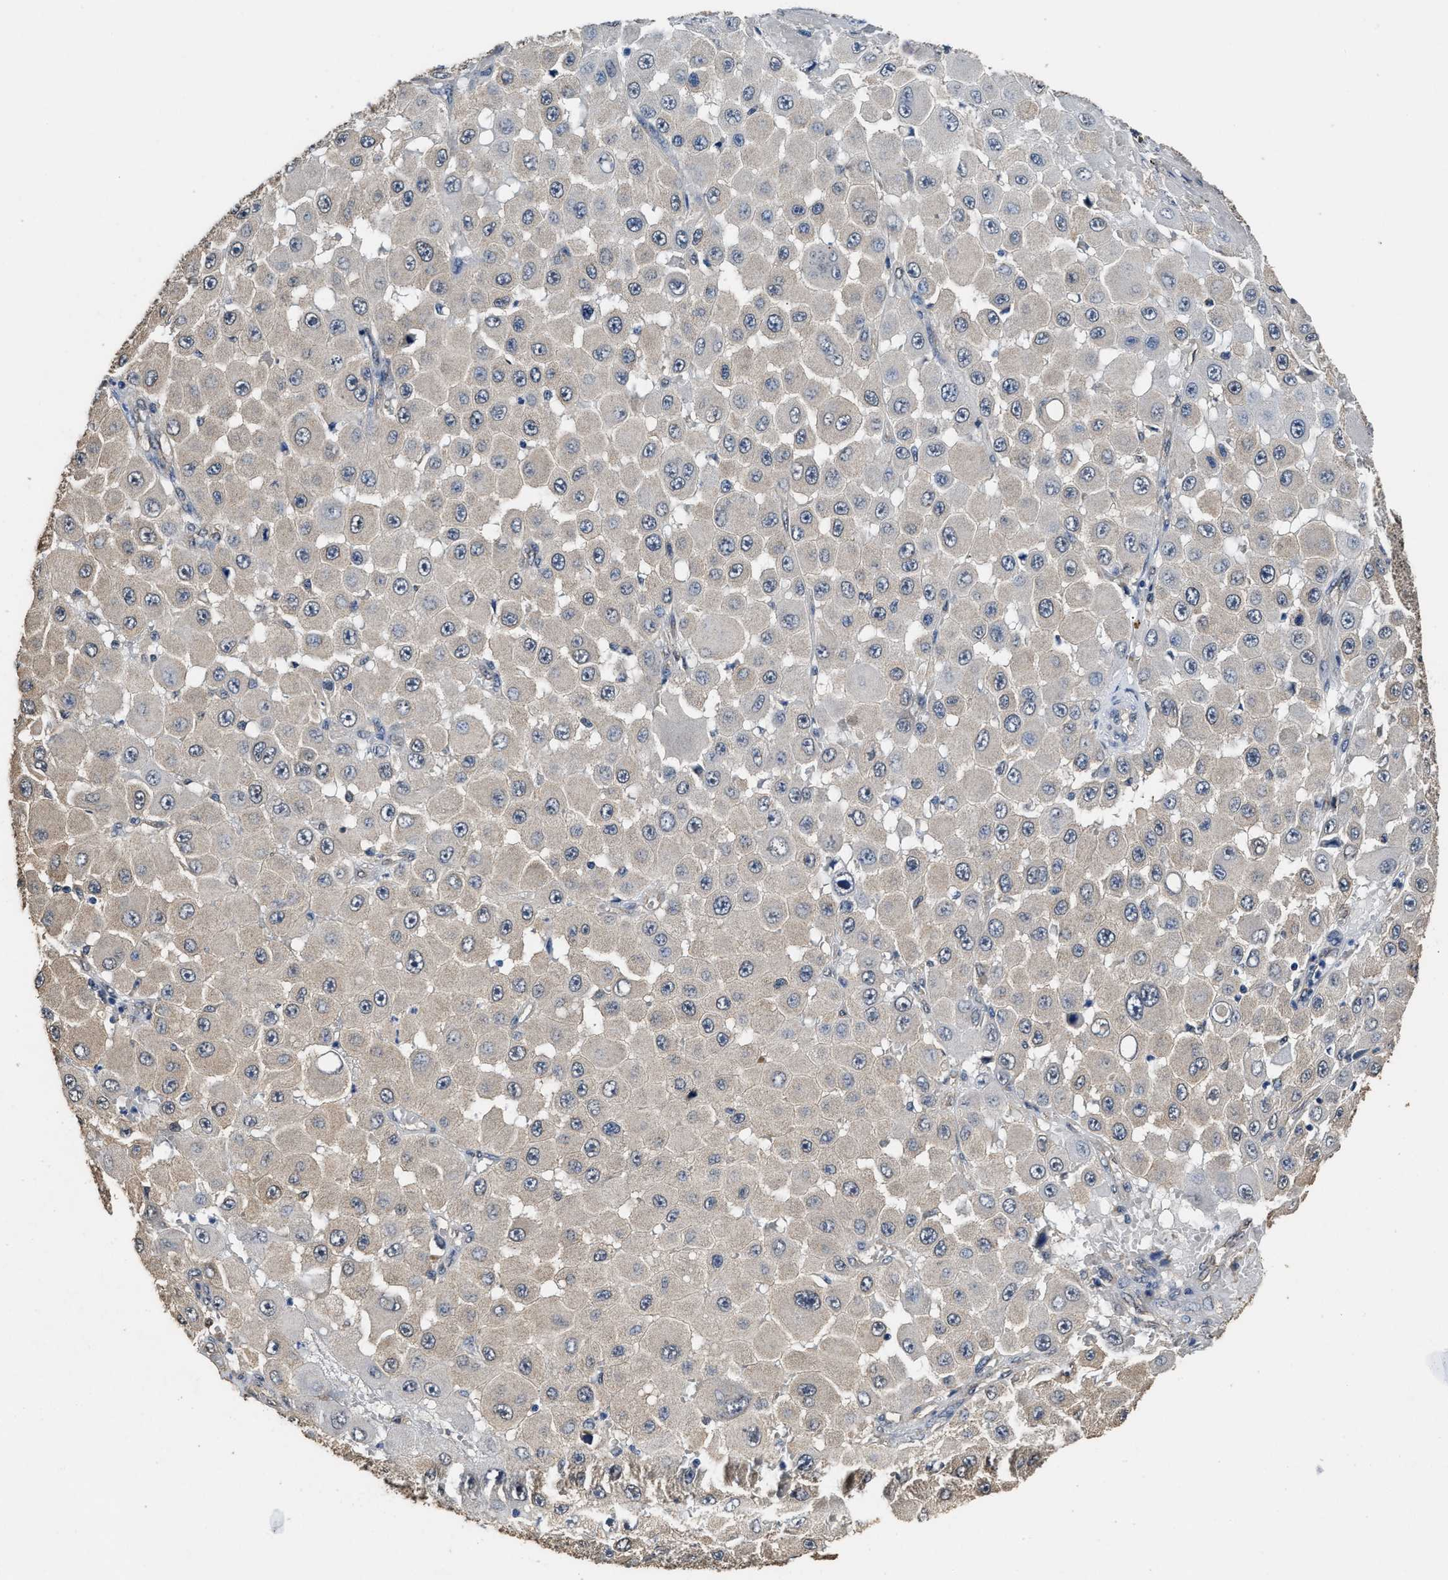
{"staining": {"intensity": "negative", "quantity": "none", "location": "none"}, "tissue": "melanoma", "cell_type": "Tumor cells", "image_type": "cancer", "snomed": [{"axis": "morphology", "description": "Malignant melanoma, NOS"}, {"axis": "topography", "description": "Skin"}], "caption": "The IHC photomicrograph has no significant staining in tumor cells of malignant melanoma tissue.", "gene": "YWHAE", "patient": {"sex": "female", "age": 81}}